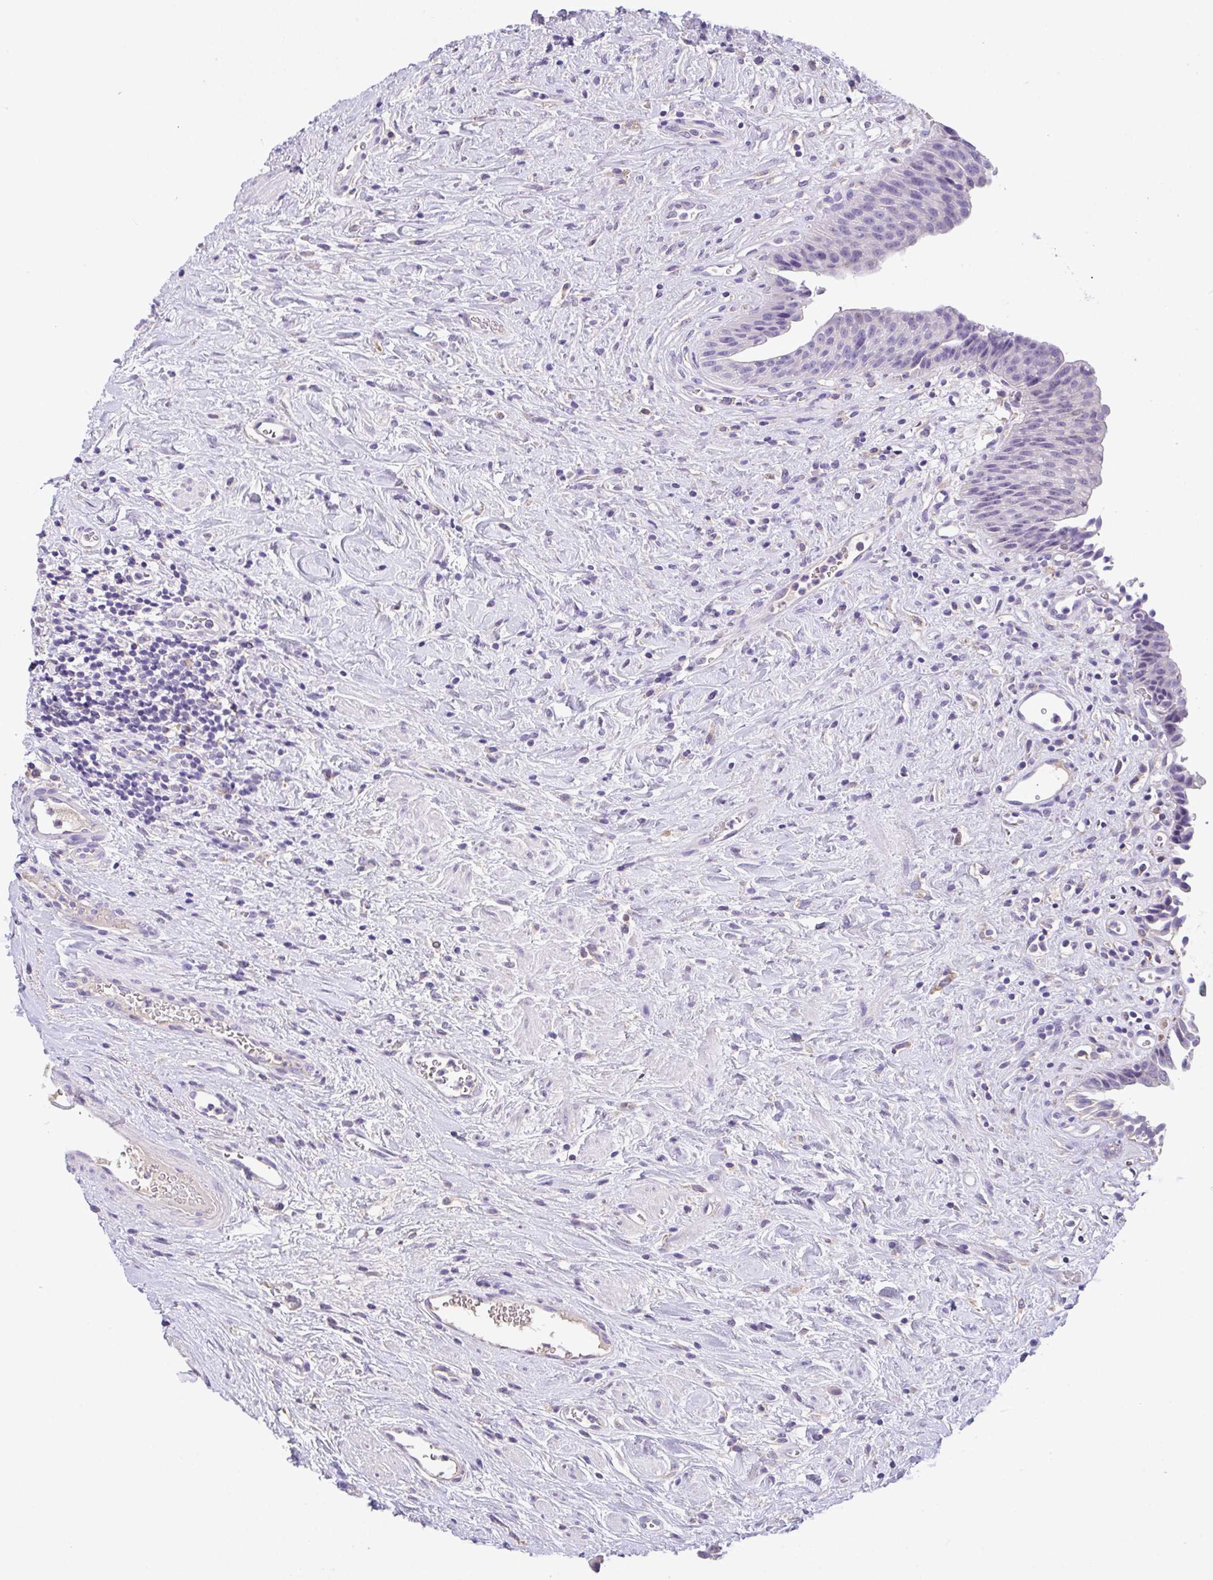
{"staining": {"intensity": "negative", "quantity": "none", "location": "none"}, "tissue": "urinary bladder", "cell_type": "Urothelial cells", "image_type": "normal", "snomed": [{"axis": "morphology", "description": "Normal tissue, NOS"}, {"axis": "topography", "description": "Urinary bladder"}], "caption": "Immunohistochemical staining of normal urinary bladder exhibits no significant expression in urothelial cells. Nuclei are stained in blue.", "gene": "CA10", "patient": {"sex": "female", "age": 56}}